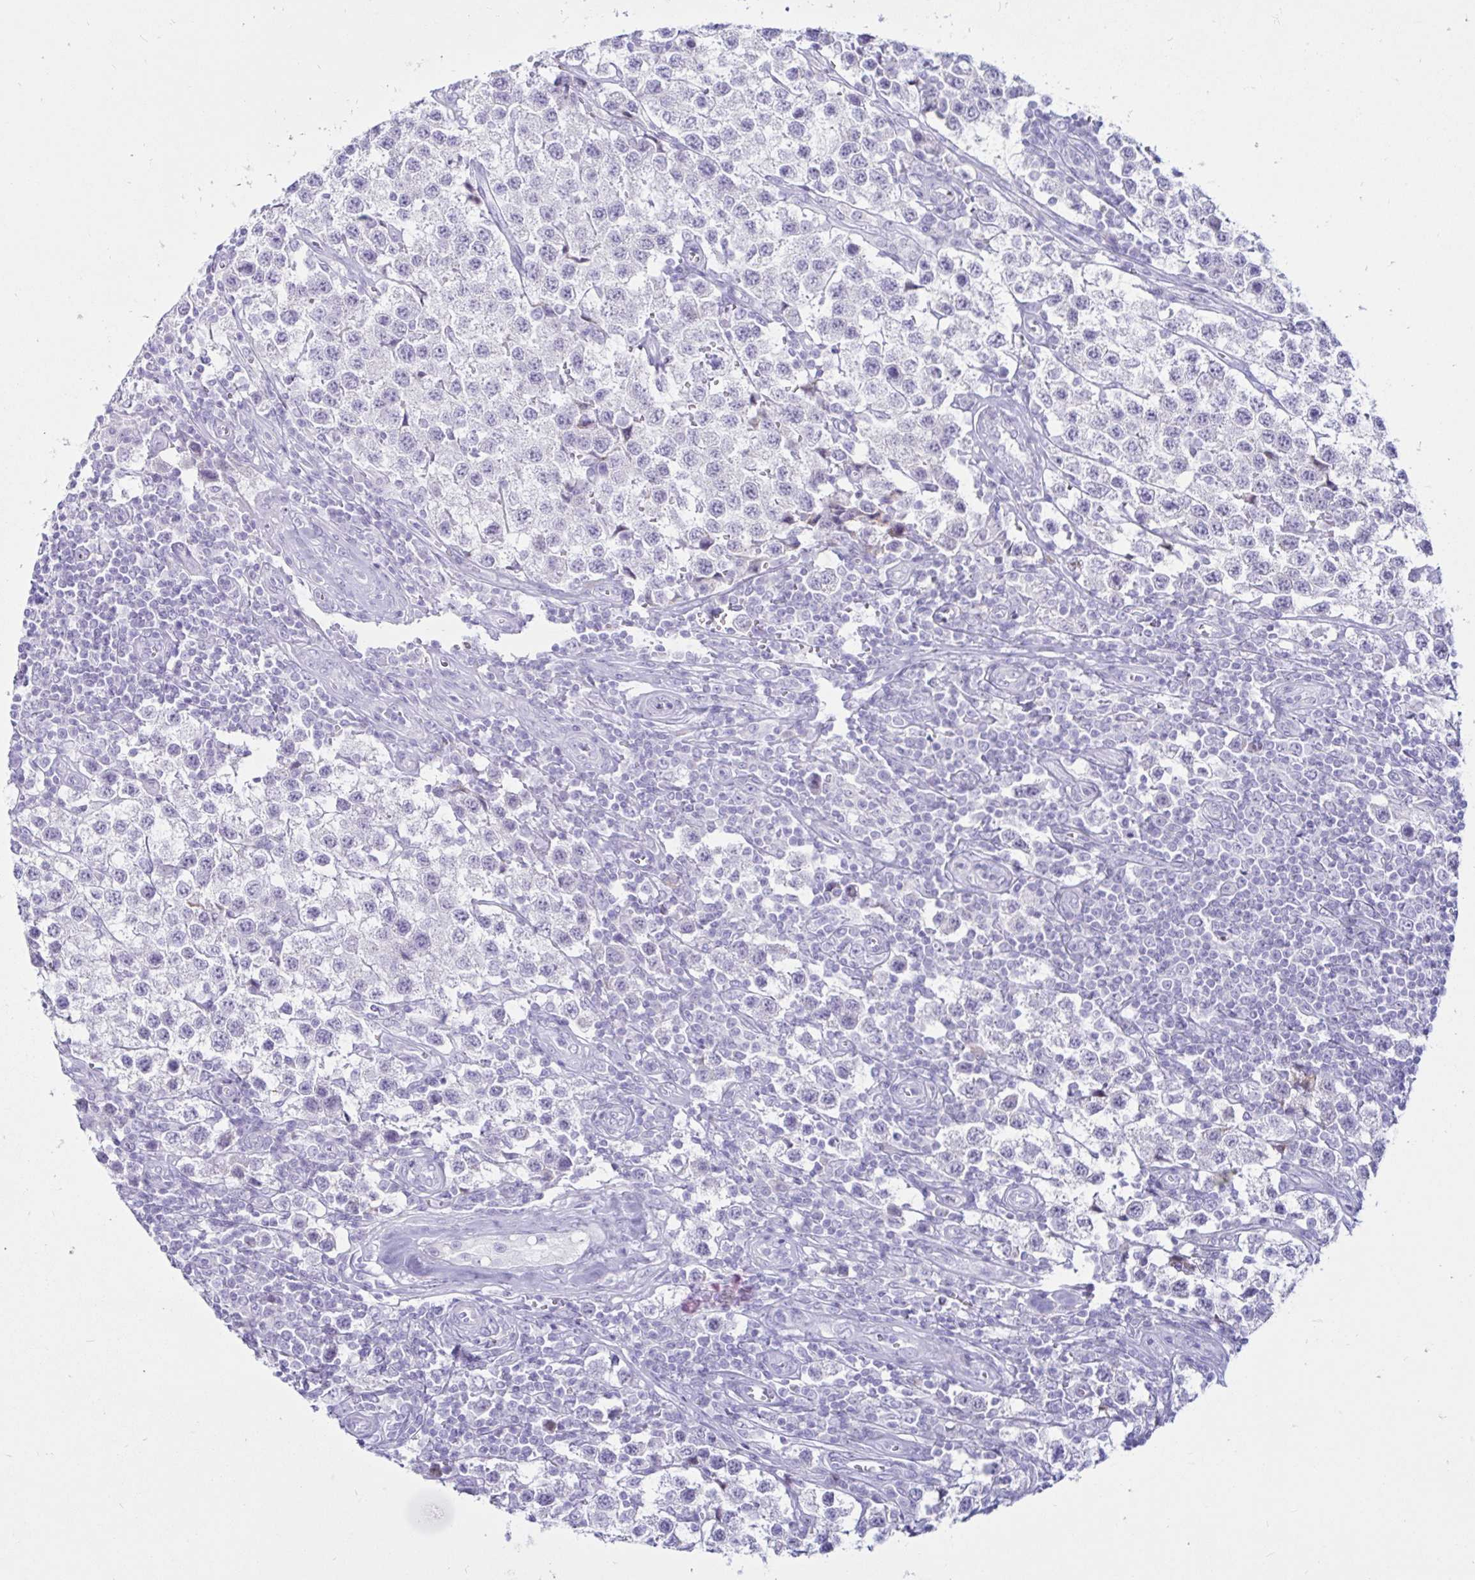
{"staining": {"intensity": "negative", "quantity": "none", "location": "none"}, "tissue": "testis cancer", "cell_type": "Tumor cells", "image_type": "cancer", "snomed": [{"axis": "morphology", "description": "Seminoma, NOS"}, {"axis": "topography", "description": "Testis"}], "caption": "The image reveals no significant expression in tumor cells of testis cancer (seminoma). (Brightfield microscopy of DAB (3,3'-diaminobenzidine) immunohistochemistry at high magnification).", "gene": "BEST1", "patient": {"sex": "male", "age": 34}}